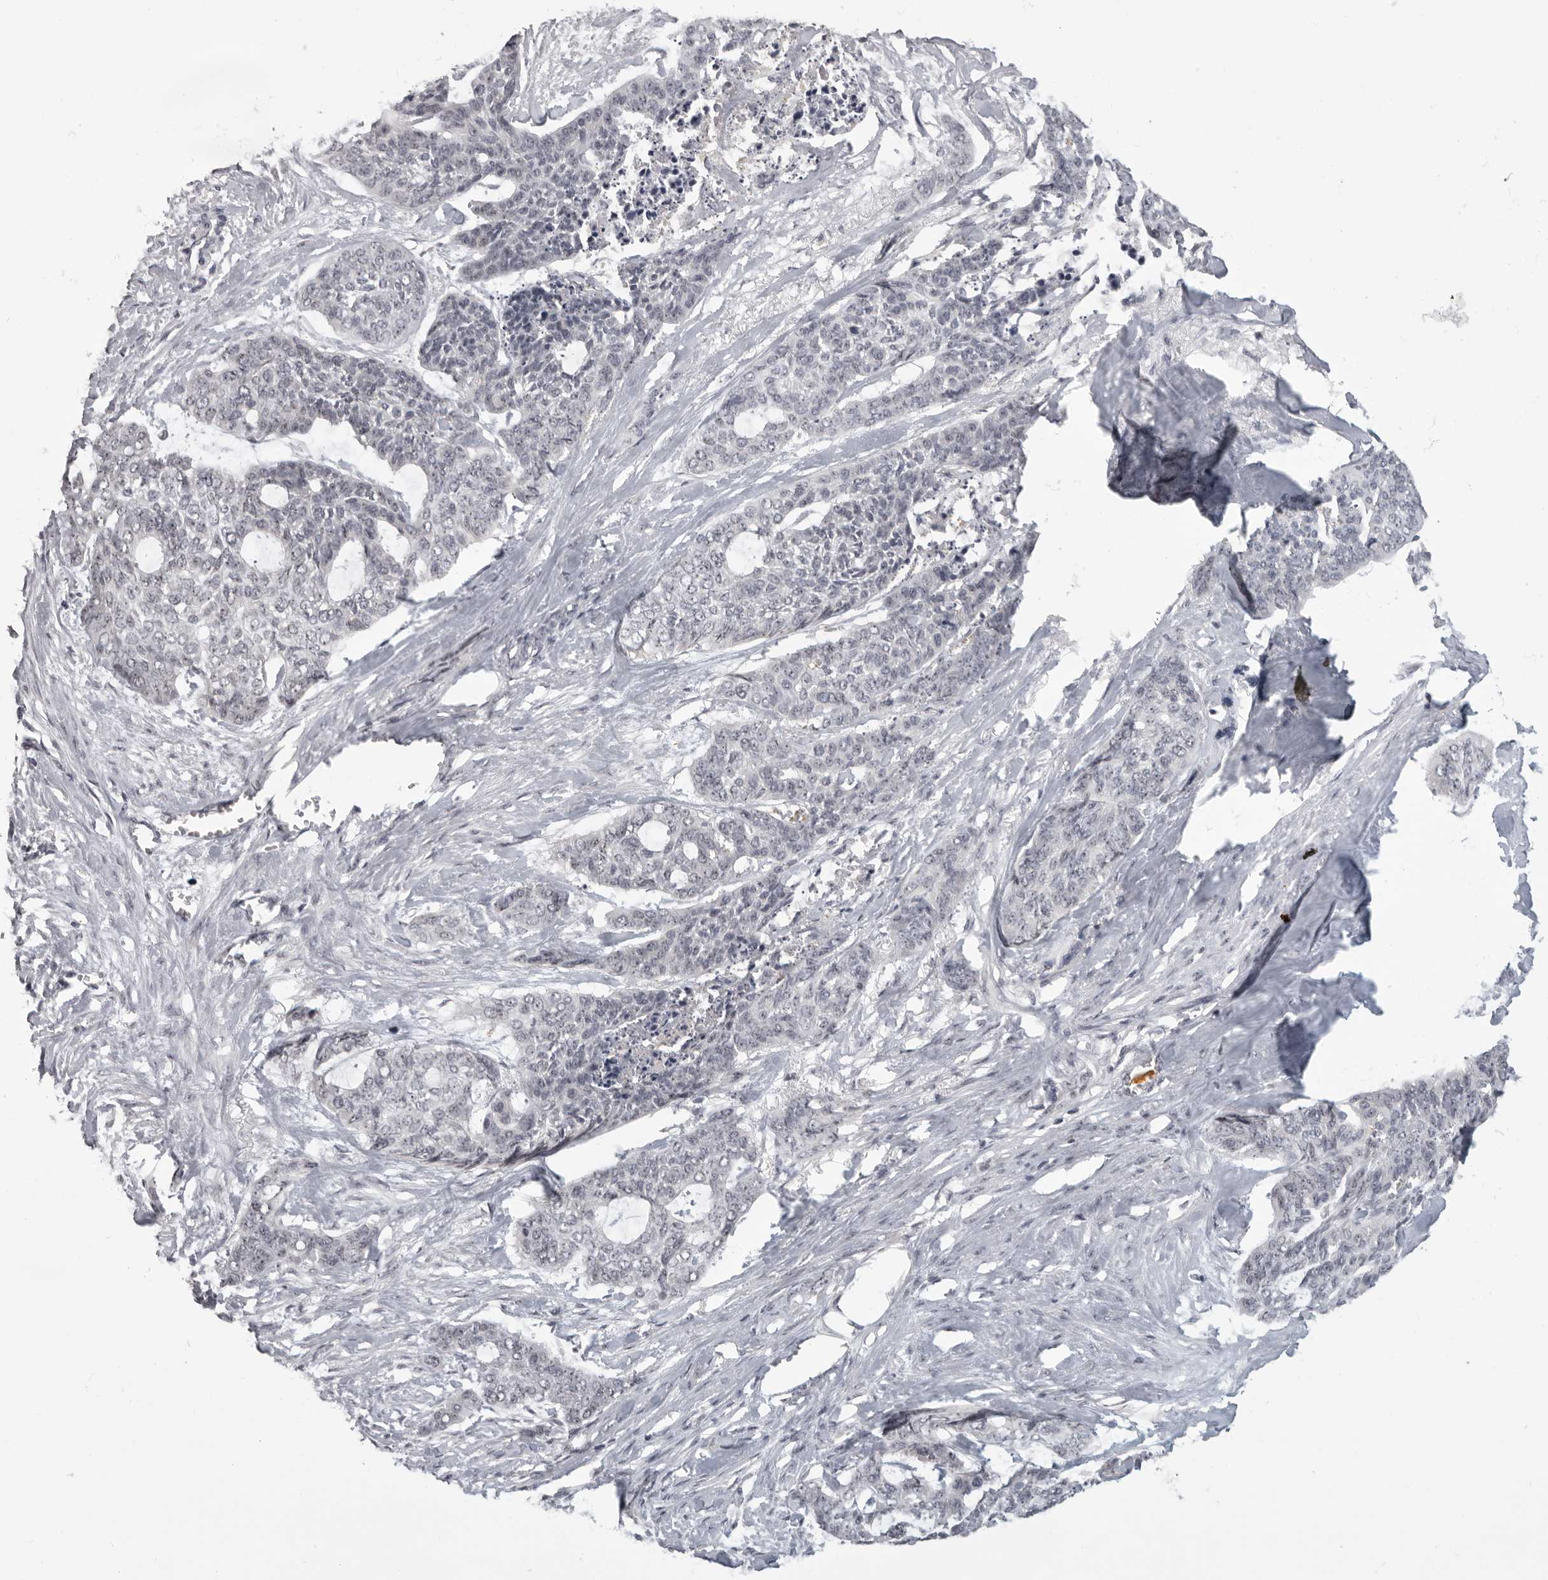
{"staining": {"intensity": "negative", "quantity": "none", "location": "none"}, "tissue": "skin cancer", "cell_type": "Tumor cells", "image_type": "cancer", "snomed": [{"axis": "morphology", "description": "Basal cell carcinoma"}, {"axis": "topography", "description": "Skin"}], "caption": "High power microscopy photomicrograph of an IHC histopathology image of skin cancer, revealing no significant expression in tumor cells.", "gene": "MRTO4", "patient": {"sex": "female", "age": 64}}